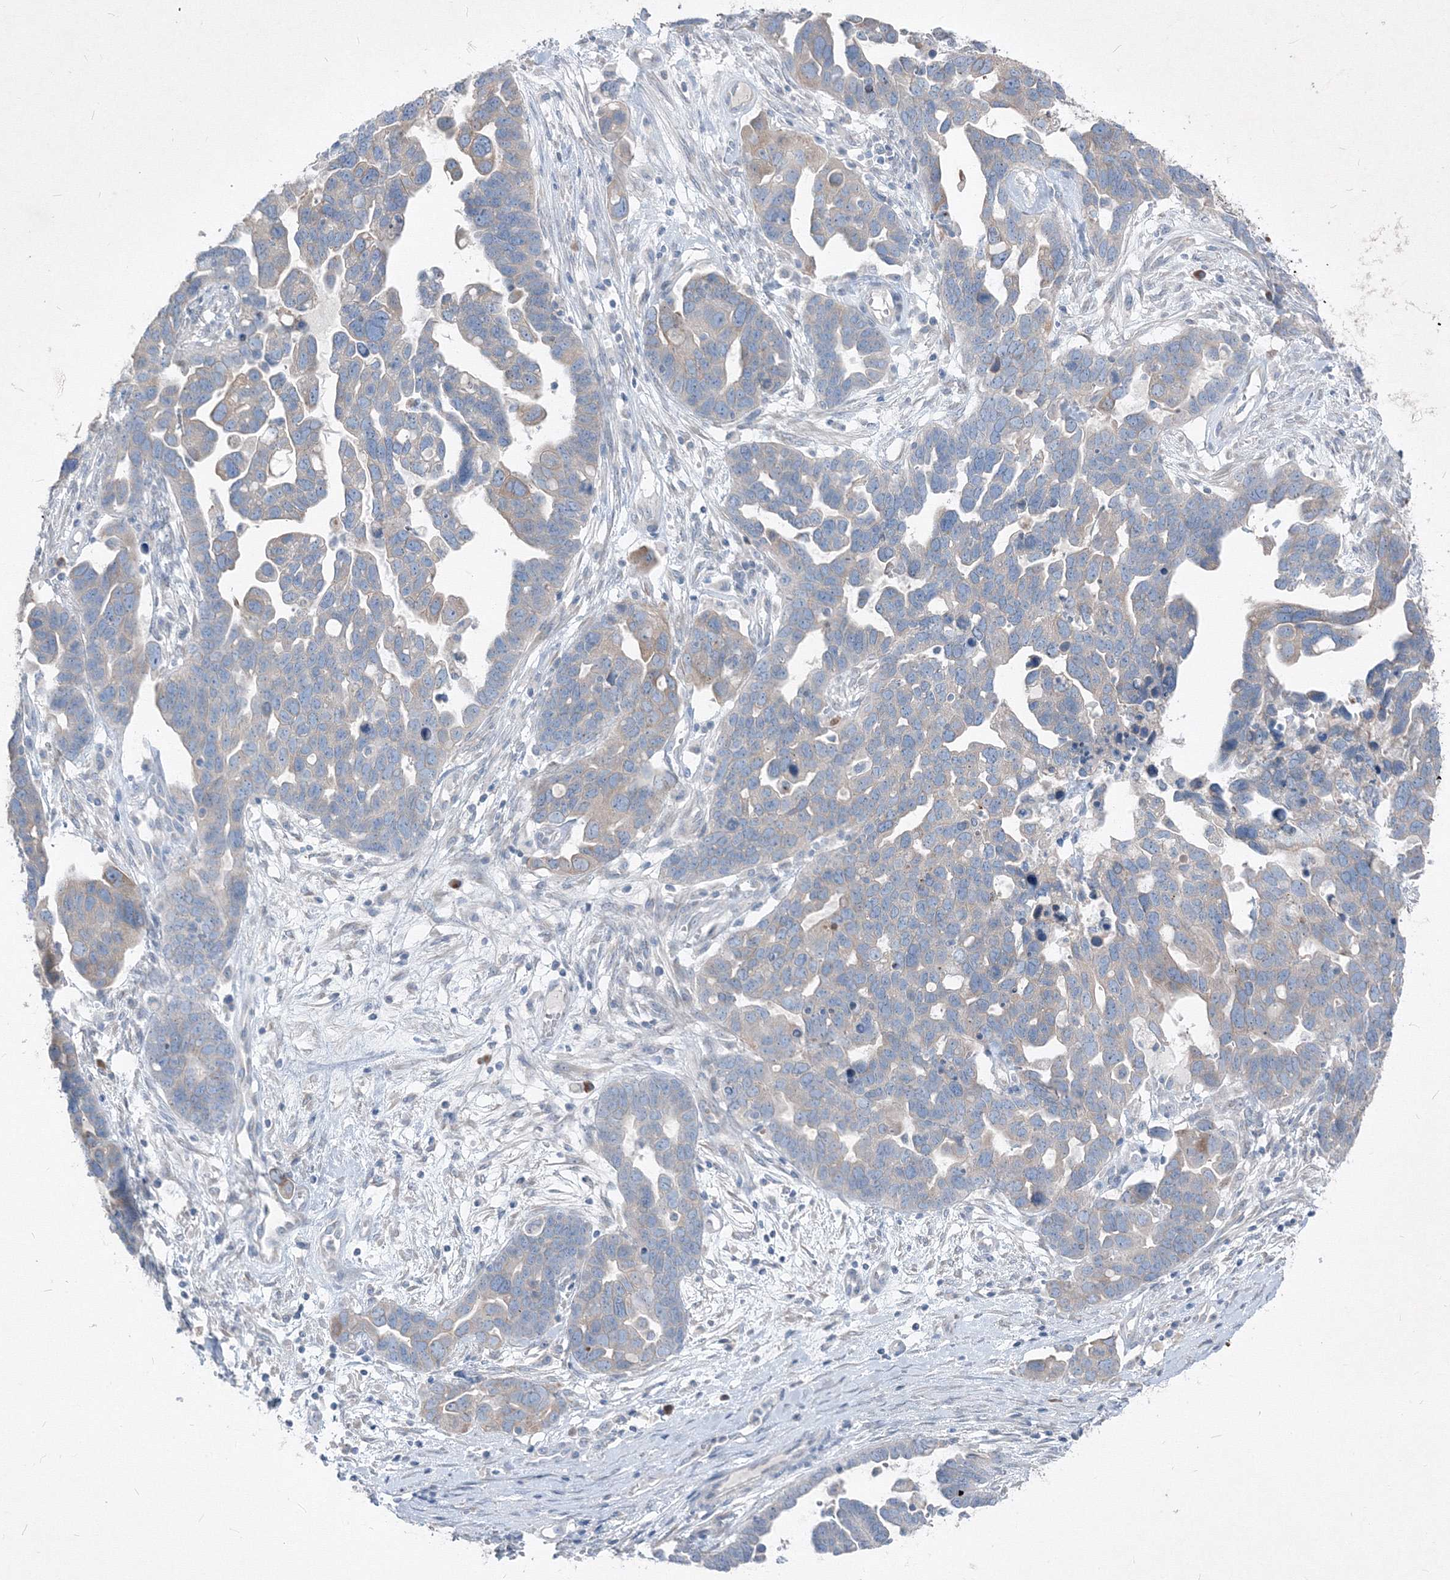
{"staining": {"intensity": "weak", "quantity": "<25%", "location": "cytoplasmic/membranous"}, "tissue": "ovarian cancer", "cell_type": "Tumor cells", "image_type": "cancer", "snomed": [{"axis": "morphology", "description": "Cystadenocarcinoma, serous, NOS"}, {"axis": "topography", "description": "Ovary"}], "caption": "The photomicrograph demonstrates no significant positivity in tumor cells of serous cystadenocarcinoma (ovarian).", "gene": "IFNAR1", "patient": {"sex": "female", "age": 54}}